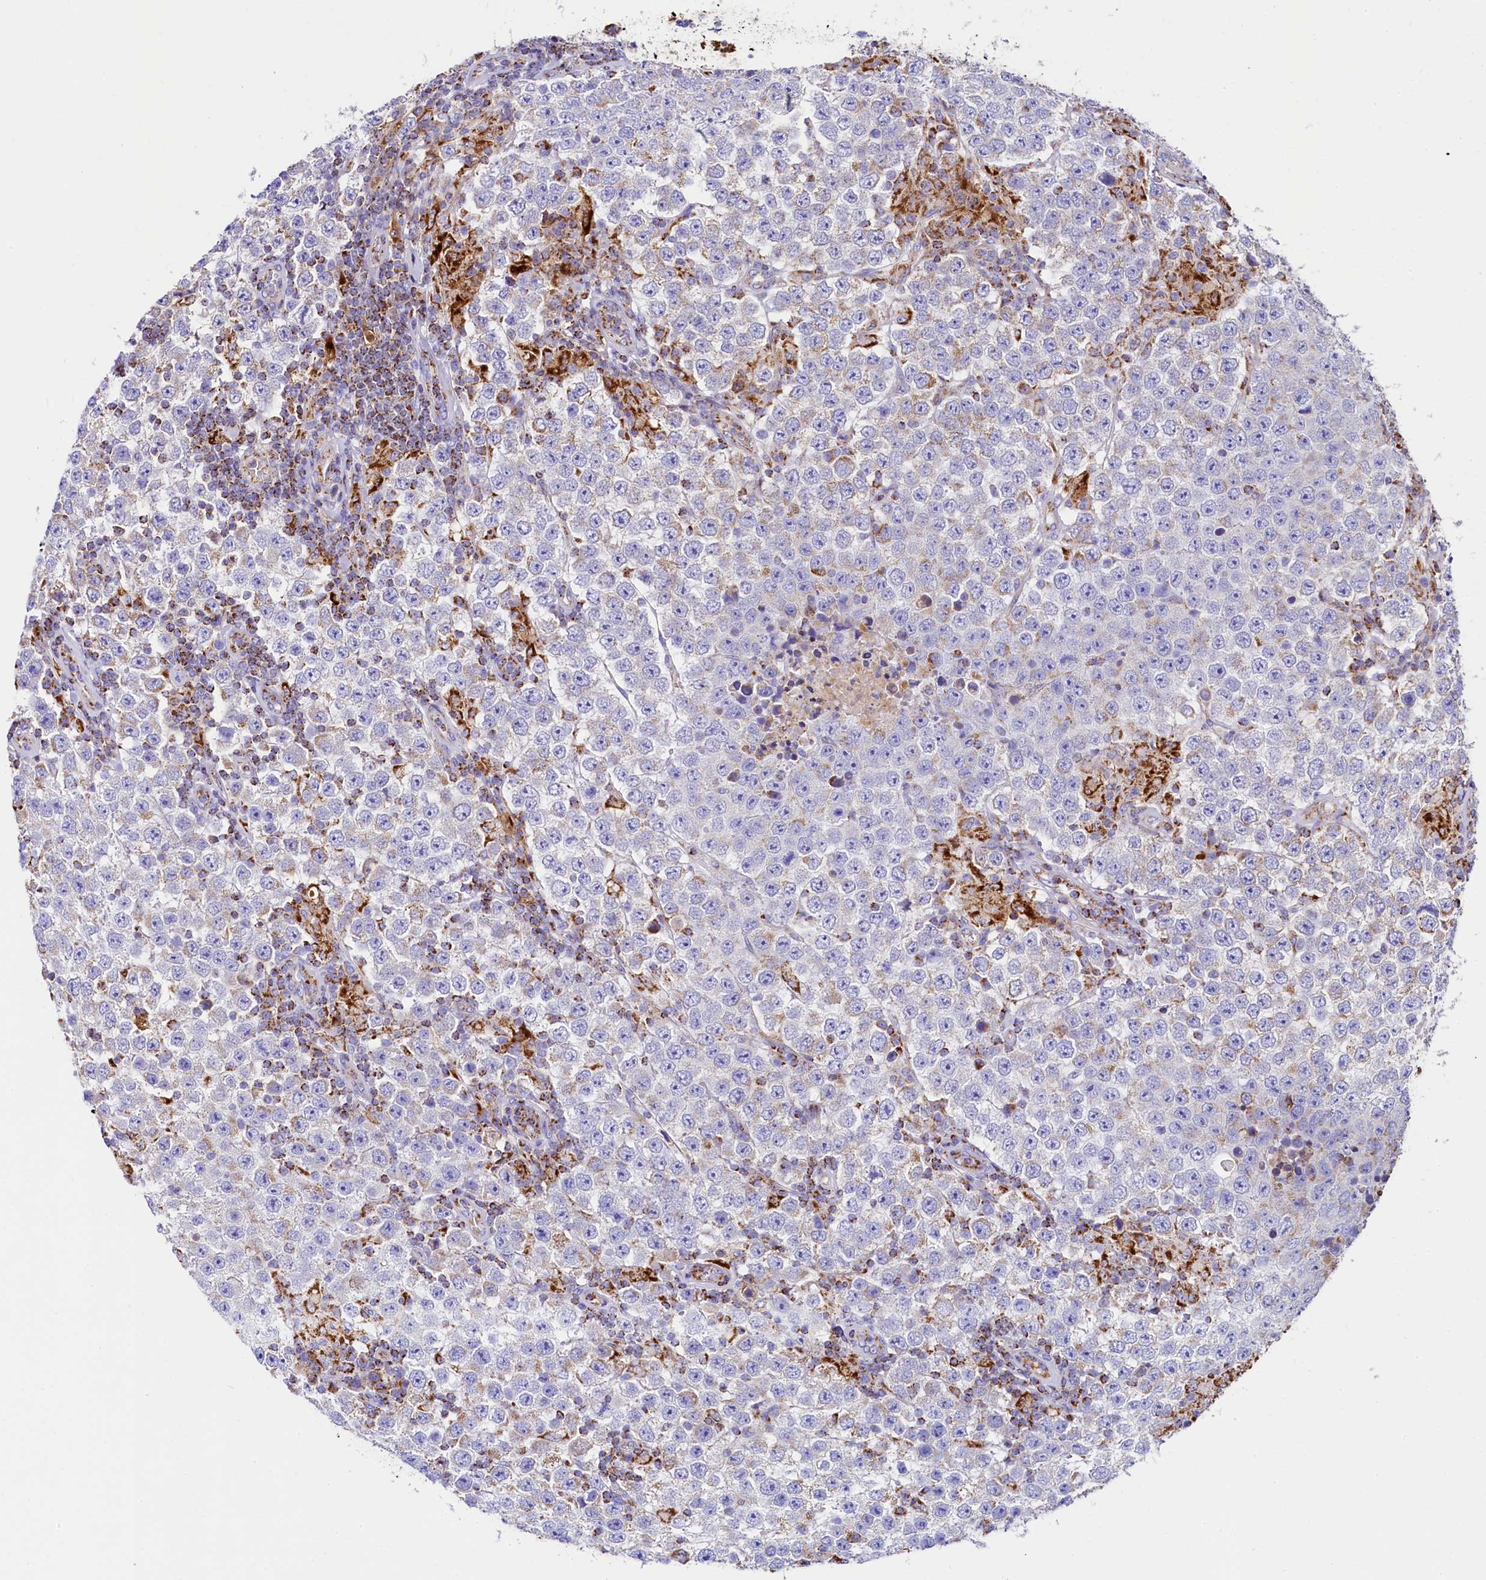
{"staining": {"intensity": "negative", "quantity": "none", "location": "none"}, "tissue": "testis cancer", "cell_type": "Tumor cells", "image_type": "cancer", "snomed": [{"axis": "morphology", "description": "Normal tissue, NOS"}, {"axis": "morphology", "description": "Urothelial carcinoma, High grade"}, {"axis": "morphology", "description": "Seminoma, NOS"}, {"axis": "morphology", "description": "Carcinoma, Embryonal, NOS"}, {"axis": "topography", "description": "Urinary bladder"}, {"axis": "topography", "description": "Testis"}], "caption": "Immunohistochemical staining of human testis cancer (embryonal carcinoma) shows no significant staining in tumor cells. (Stains: DAB (3,3'-diaminobenzidine) immunohistochemistry with hematoxylin counter stain, Microscopy: brightfield microscopy at high magnification).", "gene": "CLYBL", "patient": {"sex": "male", "age": 41}}